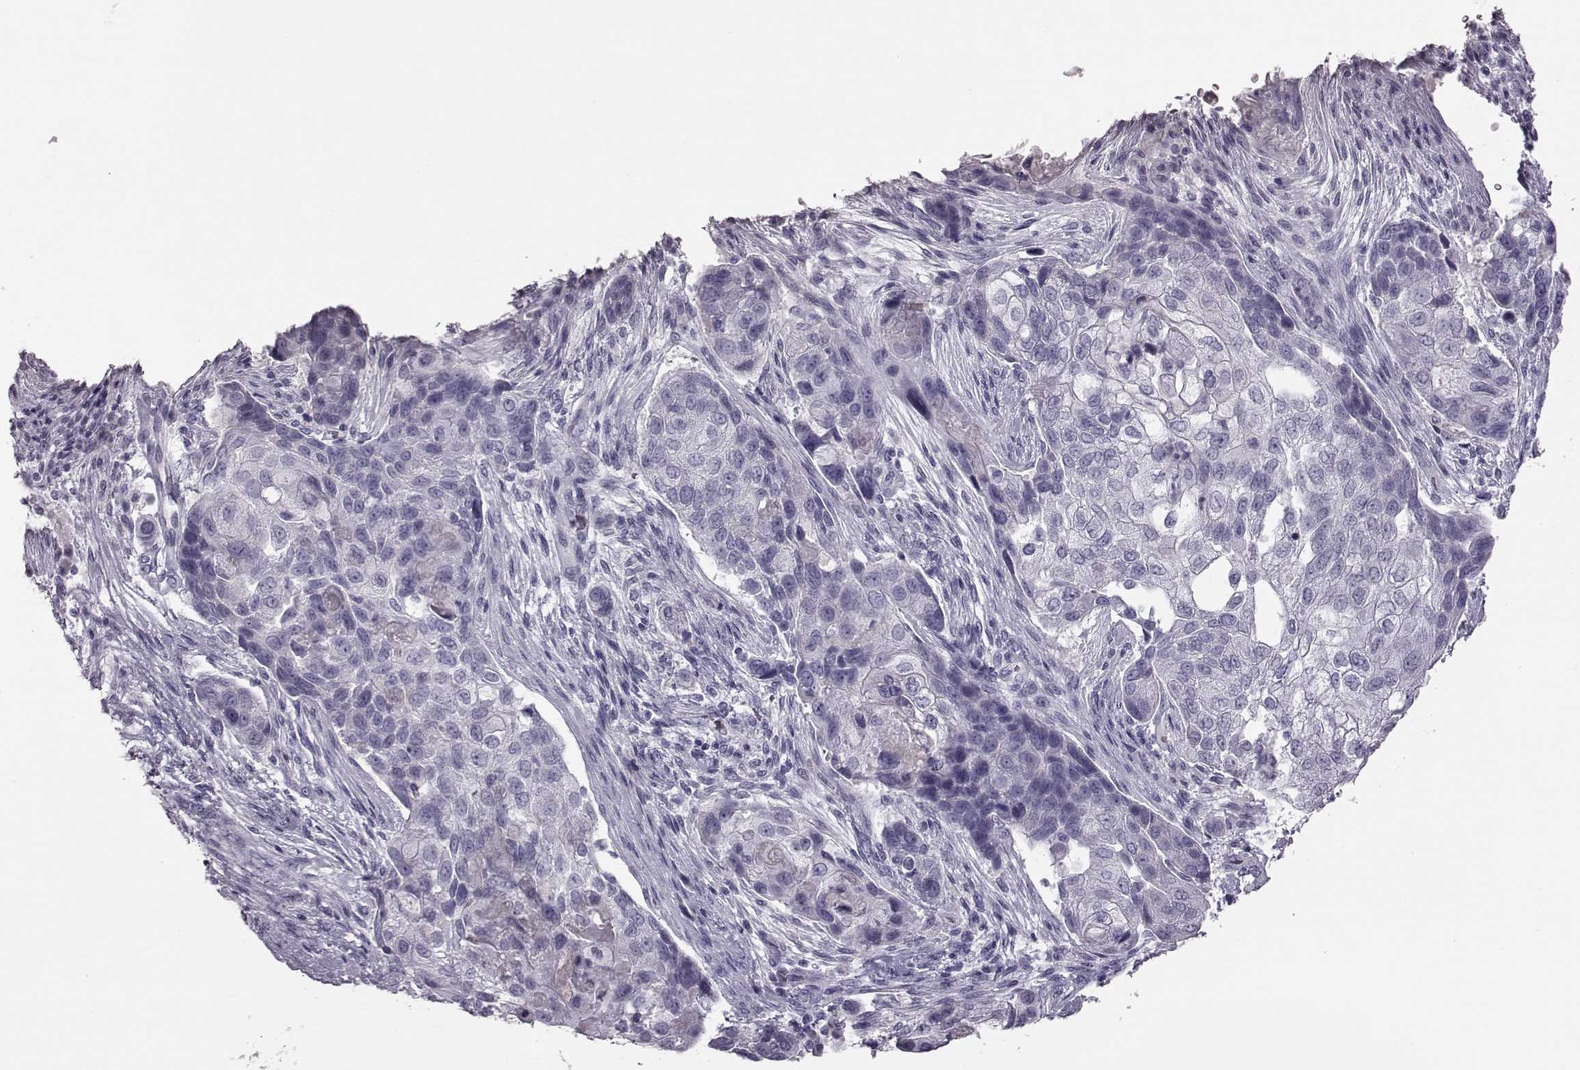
{"staining": {"intensity": "negative", "quantity": "none", "location": "none"}, "tissue": "lung cancer", "cell_type": "Tumor cells", "image_type": "cancer", "snomed": [{"axis": "morphology", "description": "Squamous cell carcinoma, NOS"}, {"axis": "topography", "description": "Lung"}], "caption": "Photomicrograph shows no protein staining in tumor cells of squamous cell carcinoma (lung) tissue.", "gene": "ZNF433", "patient": {"sex": "male", "age": 69}}